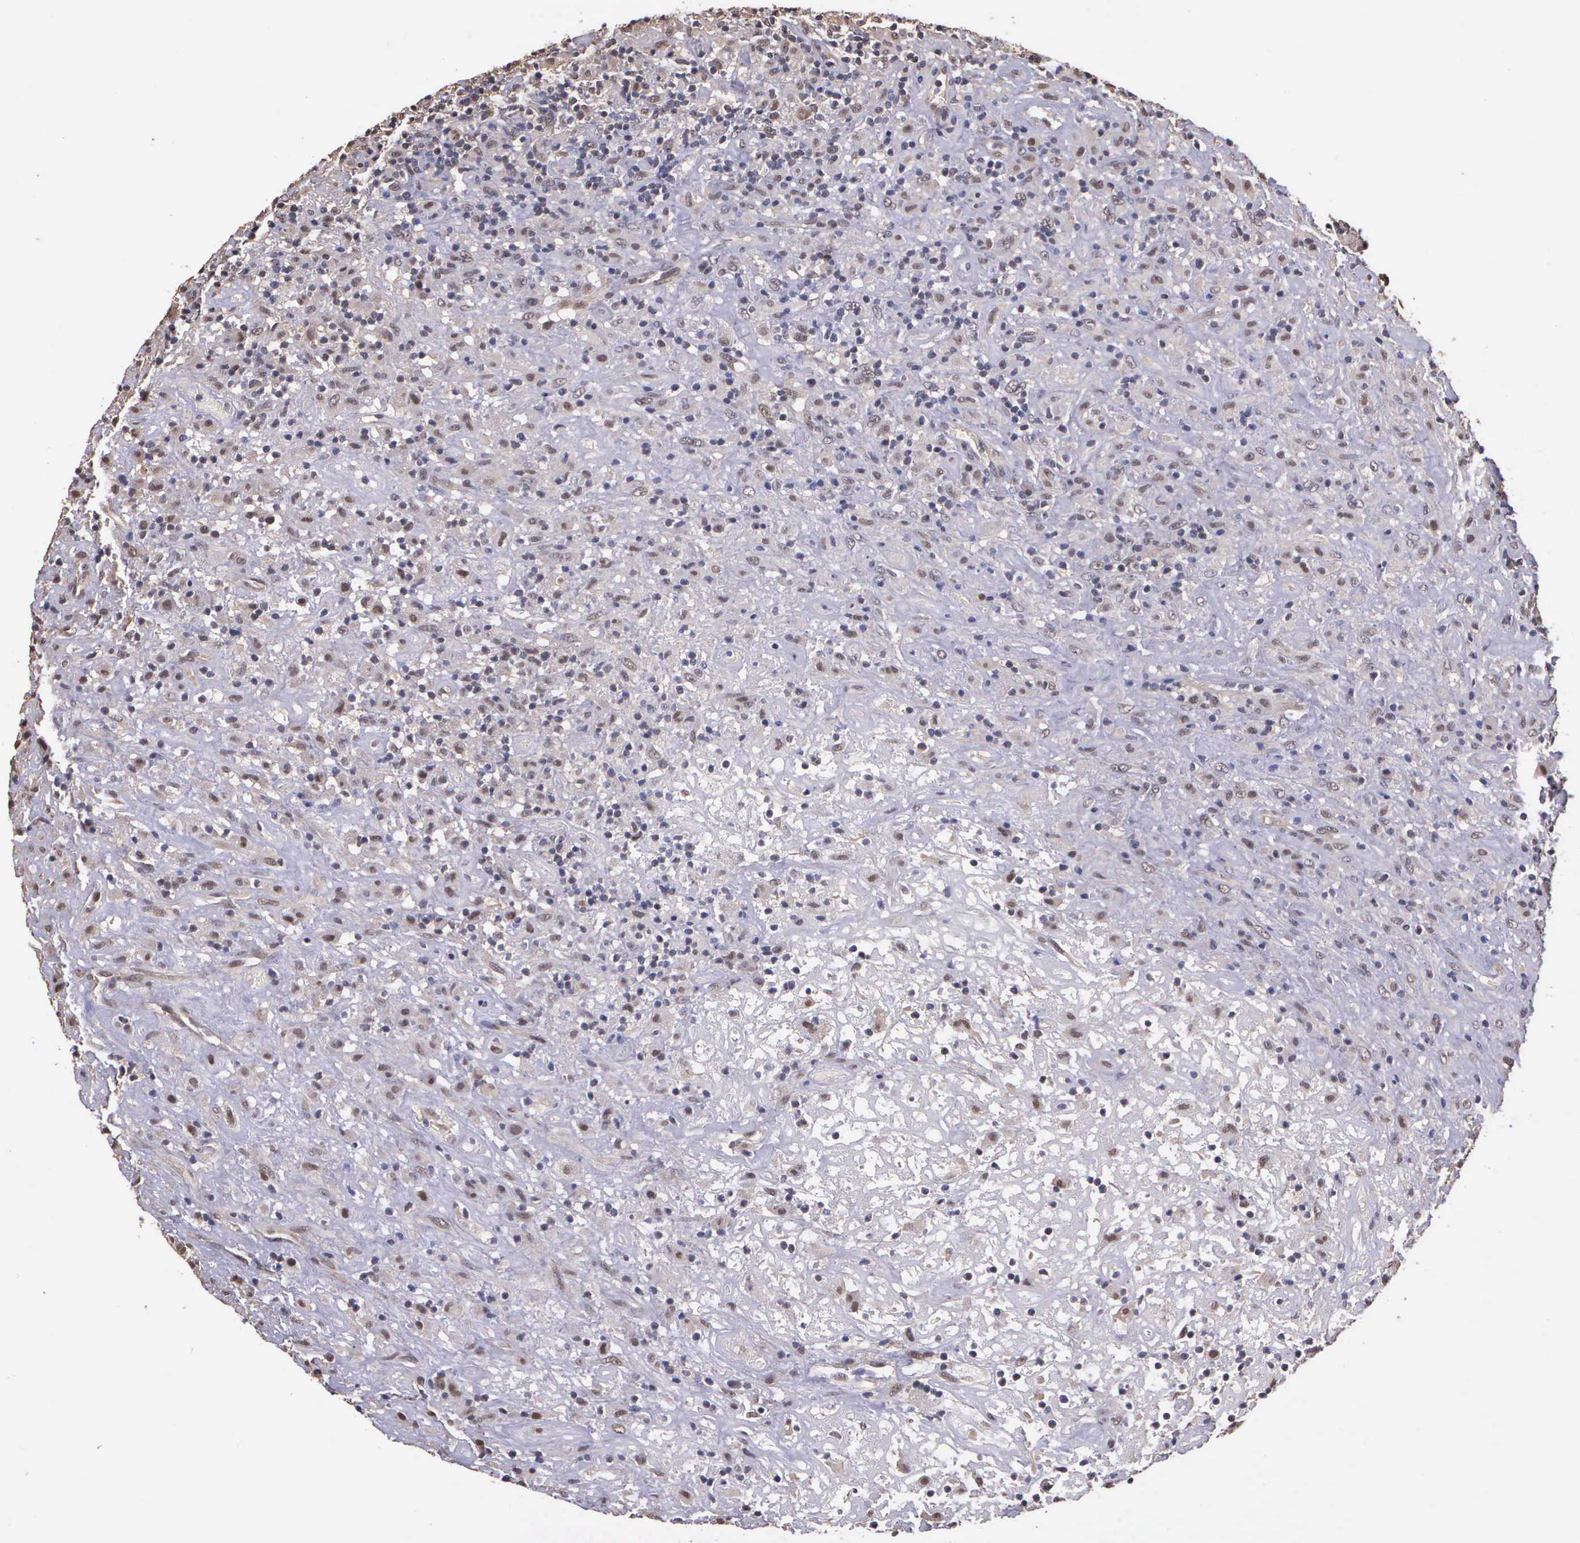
{"staining": {"intensity": "negative", "quantity": "none", "location": "none"}, "tissue": "lymphoma", "cell_type": "Tumor cells", "image_type": "cancer", "snomed": [{"axis": "morphology", "description": "Hodgkin's disease, NOS"}, {"axis": "topography", "description": "Lymph node"}], "caption": "IHC photomicrograph of neoplastic tissue: human Hodgkin's disease stained with DAB exhibits no significant protein staining in tumor cells.", "gene": "PSMC1", "patient": {"sex": "male", "age": 46}}